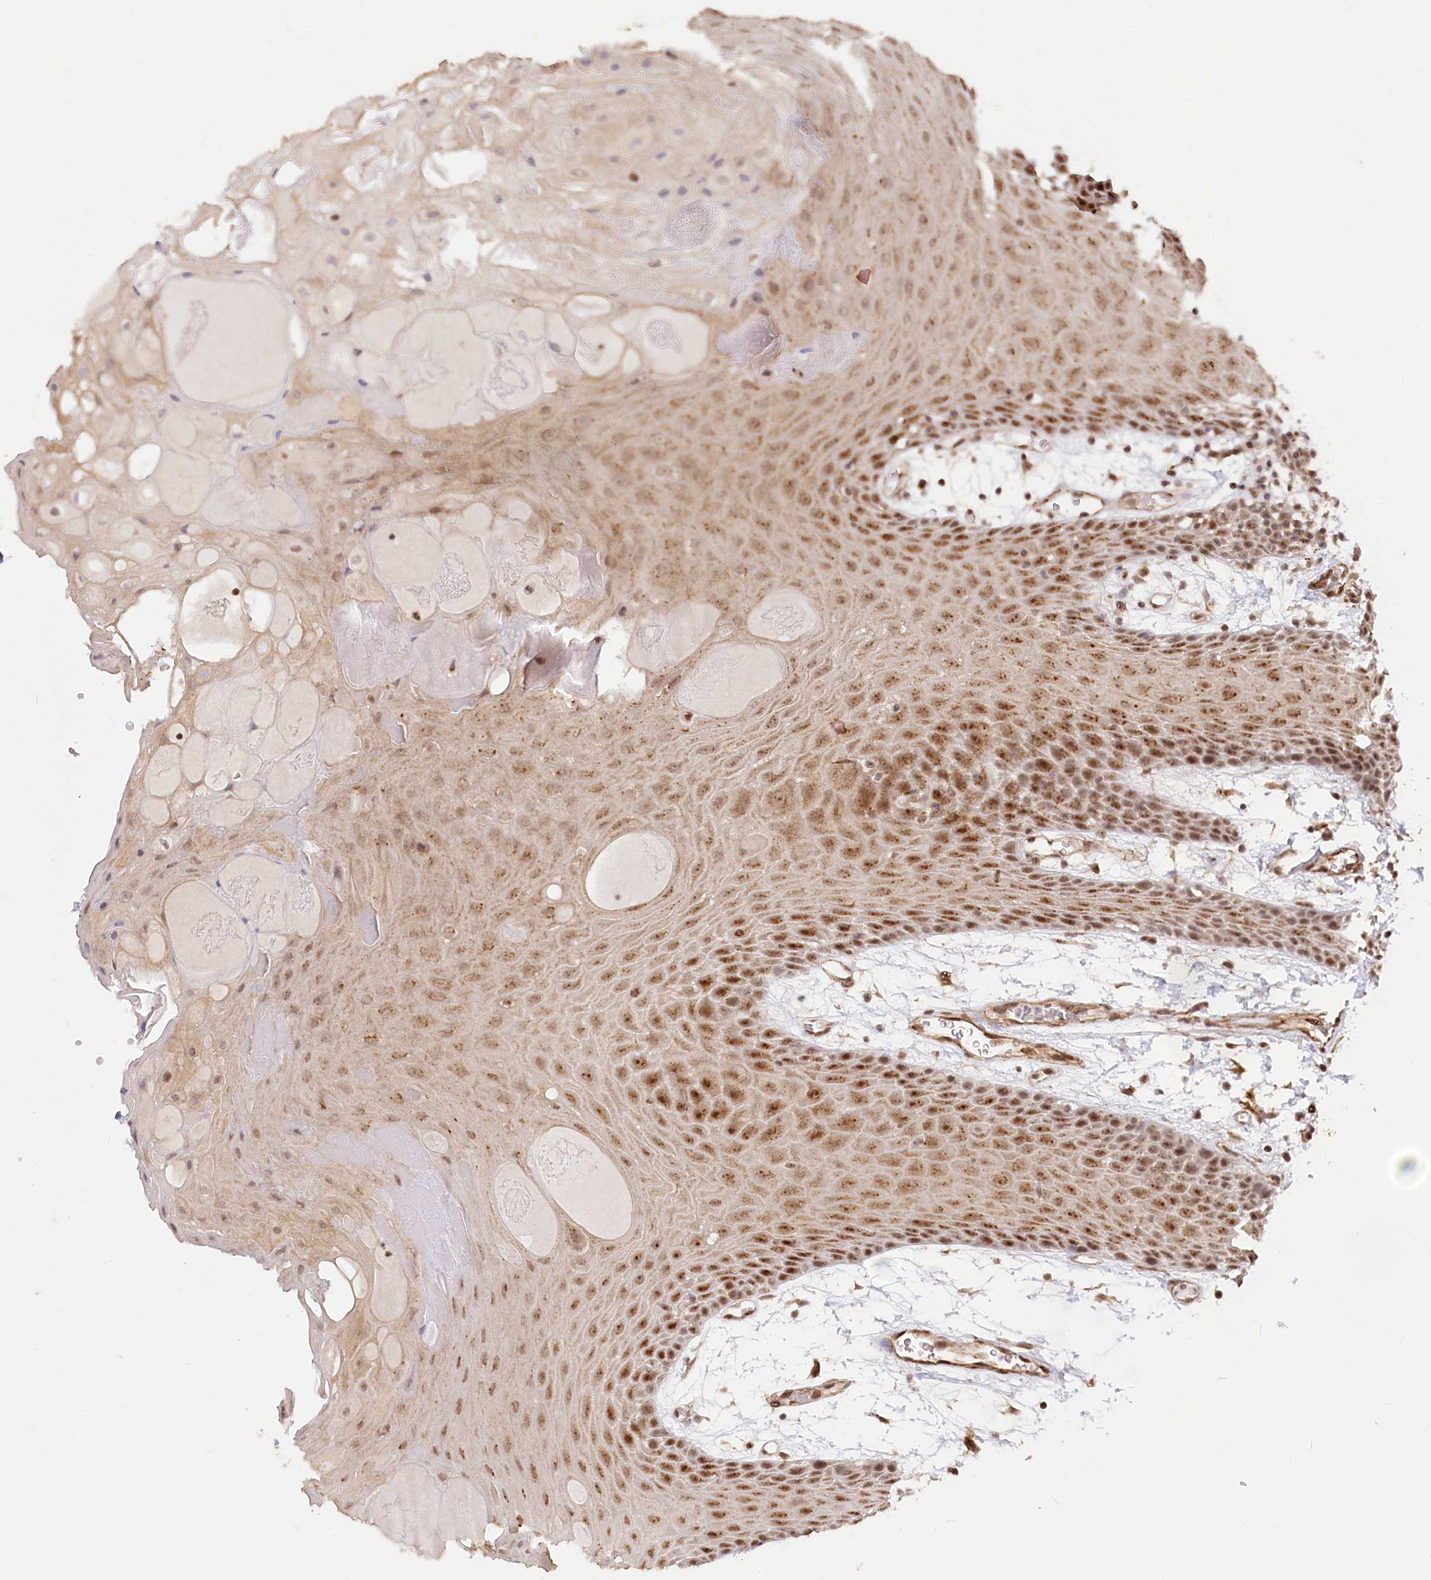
{"staining": {"intensity": "moderate", "quantity": ">75%", "location": "cytoplasmic/membranous,nuclear"}, "tissue": "oral mucosa", "cell_type": "Squamous epithelial cells", "image_type": "normal", "snomed": [{"axis": "morphology", "description": "Normal tissue, NOS"}, {"axis": "topography", "description": "Skeletal muscle"}, {"axis": "topography", "description": "Oral tissue"}, {"axis": "topography", "description": "Salivary gland"}, {"axis": "topography", "description": "Peripheral nerve tissue"}], "caption": "Human oral mucosa stained with a protein marker displays moderate staining in squamous epithelial cells.", "gene": "GNL3L", "patient": {"sex": "male", "age": 54}}